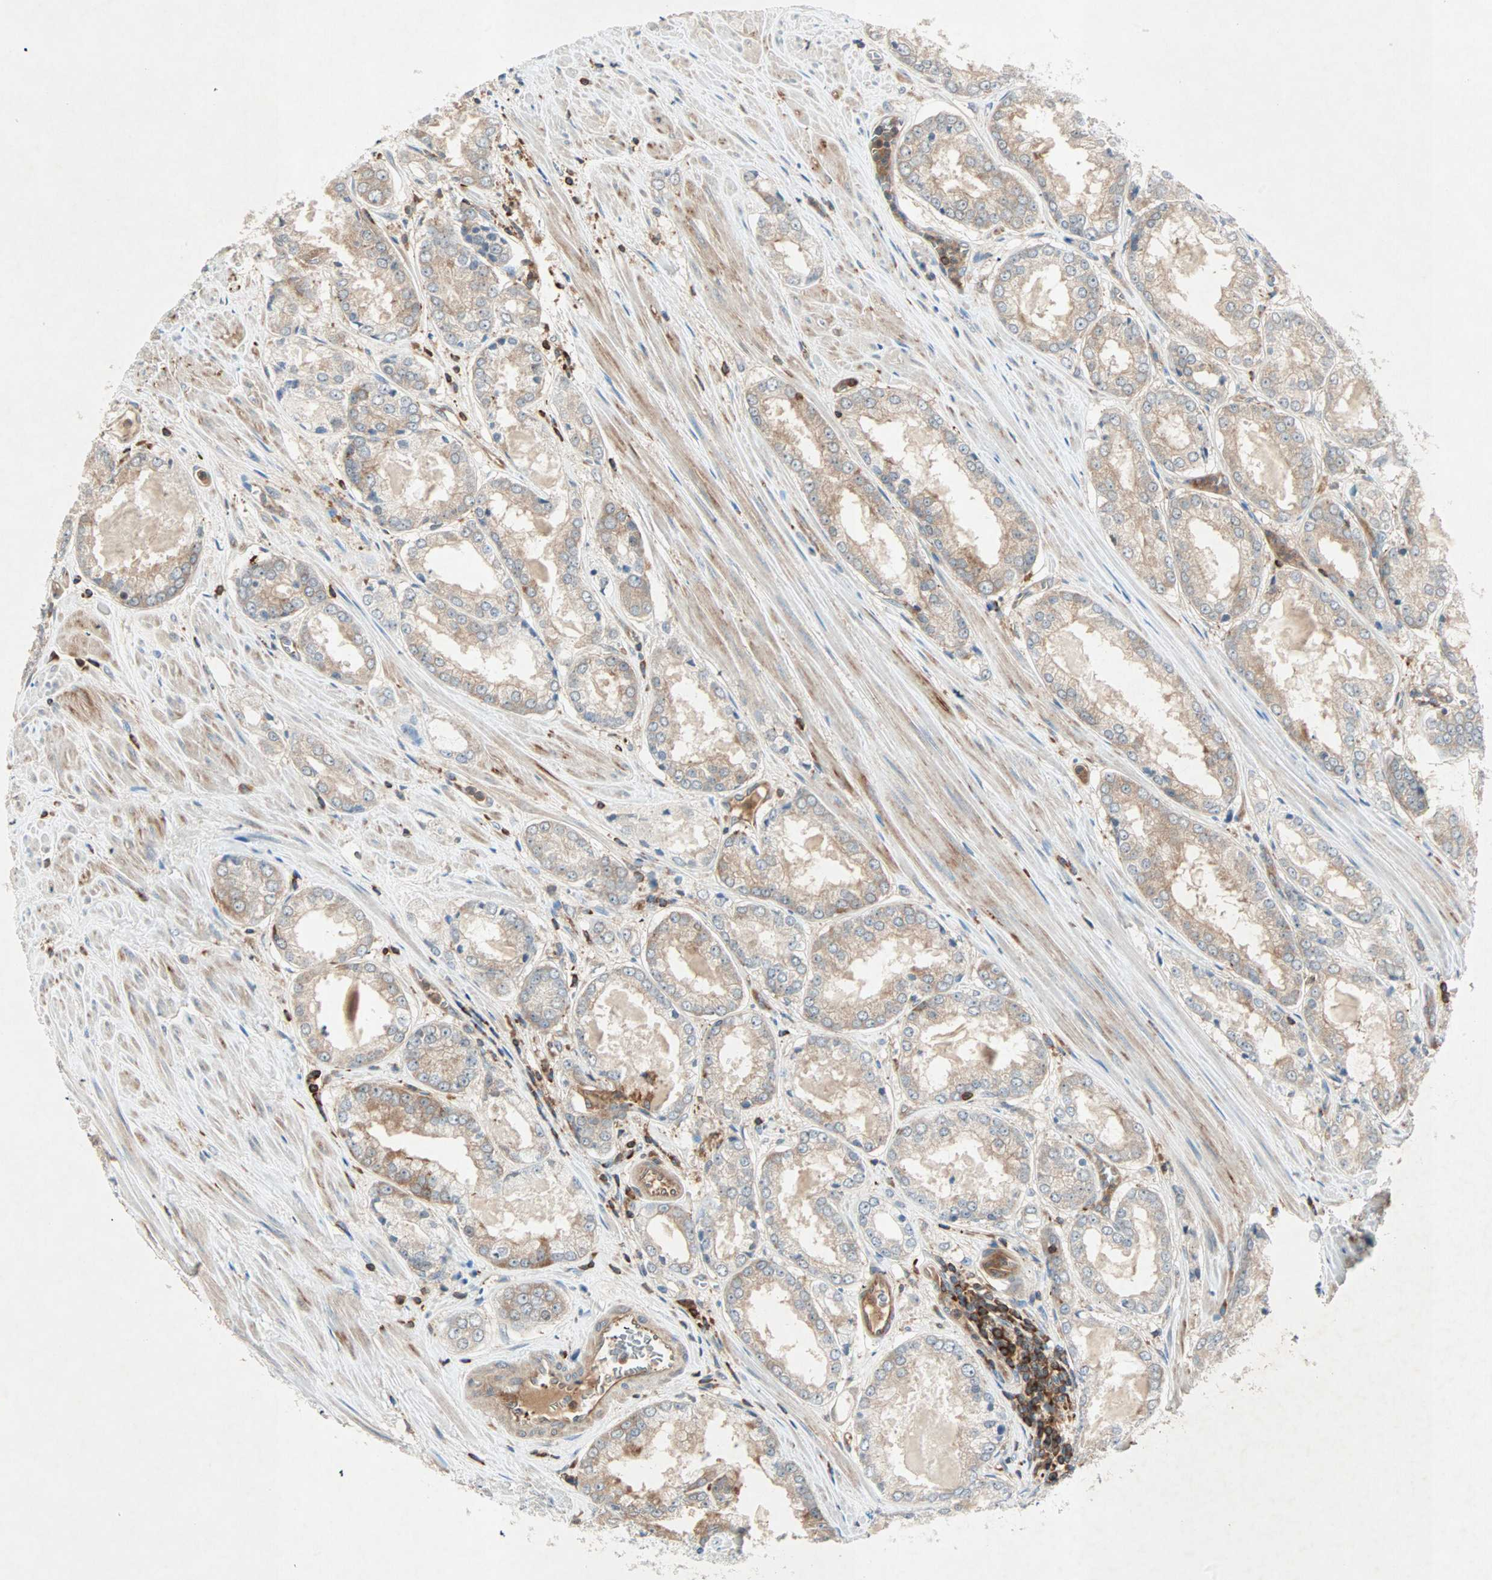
{"staining": {"intensity": "moderate", "quantity": ">75%", "location": "cytoplasmic/membranous"}, "tissue": "prostate cancer", "cell_type": "Tumor cells", "image_type": "cancer", "snomed": [{"axis": "morphology", "description": "Adenocarcinoma, Low grade"}, {"axis": "topography", "description": "Prostate"}], "caption": "High-power microscopy captured an immunohistochemistry (IHC) micrograph of prostate adenocarcinoma (low-grade), revealing moderate cytoplasmic/membranous positivity in approximately >75% of tumor cells. (IHC, brightfield microscopy, high magnification).", "gene": "TEC", "patient": {"sex": "male", "age": 64}}